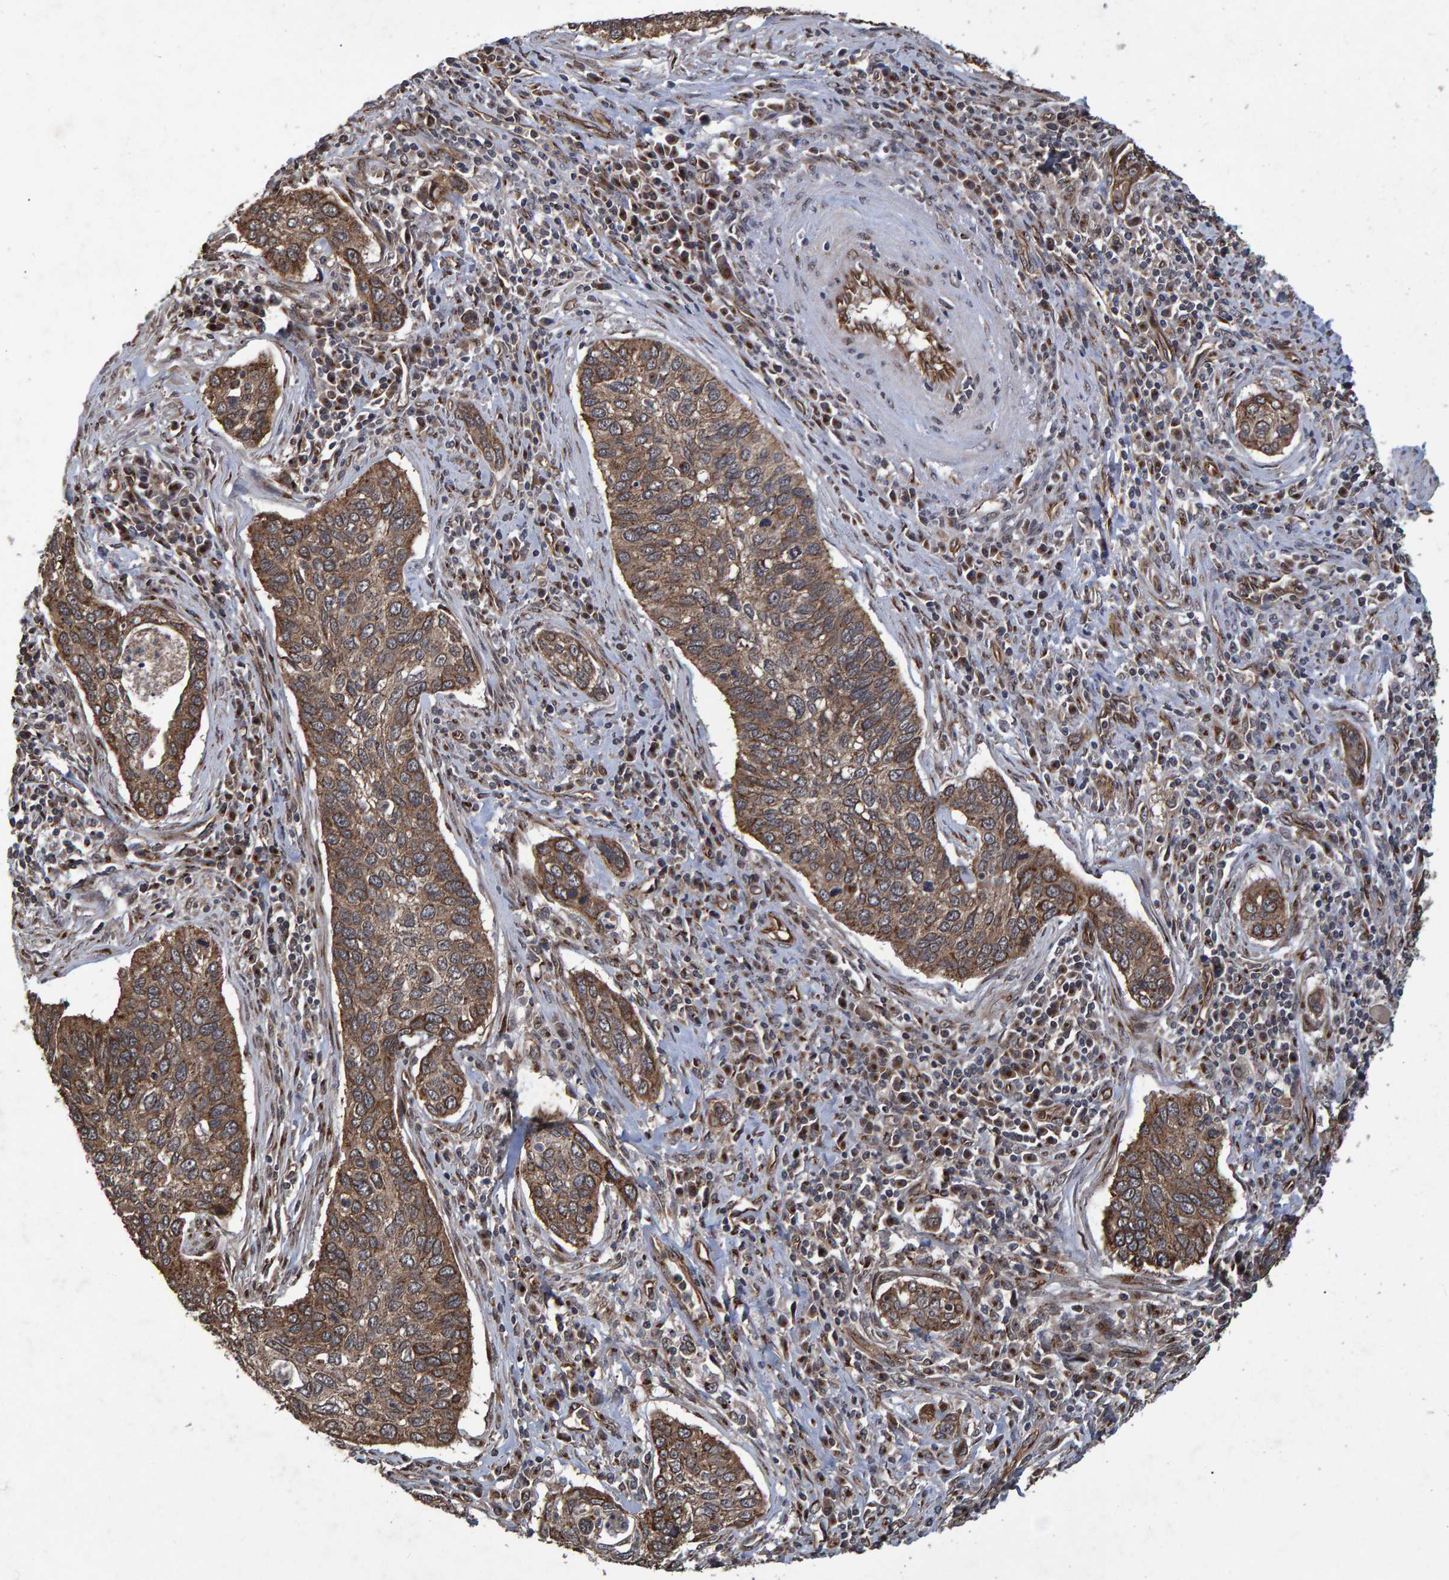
{"staining": {"intensity": "moderate", "quantity": ">75%", "location": "cytoplasmic/membranous"}, "tissue": "cervical cancer", "cell_type": "Tumor cells", "image_type": "cancer", "snomed": [{"axis": "morphology", "description": "Squamous cell carcinoma, NOS"}, {"axis": "topography", "description": "Cervix"}], "caption": "A medium amount of moderate cytoplasmic/membranous expression is appreciated in approximately >75% of tumor cells in cervical cancer (squamous cell carcinoma) tissue. The staining is performed using DAB (3,3'-diaminobenzidine) brown chromogen to label protein expression. The nuclei are counter-stained blue using hematoxylin.", "gene": "TRIM68", "patient": {"sex": "female", "age": 53}}